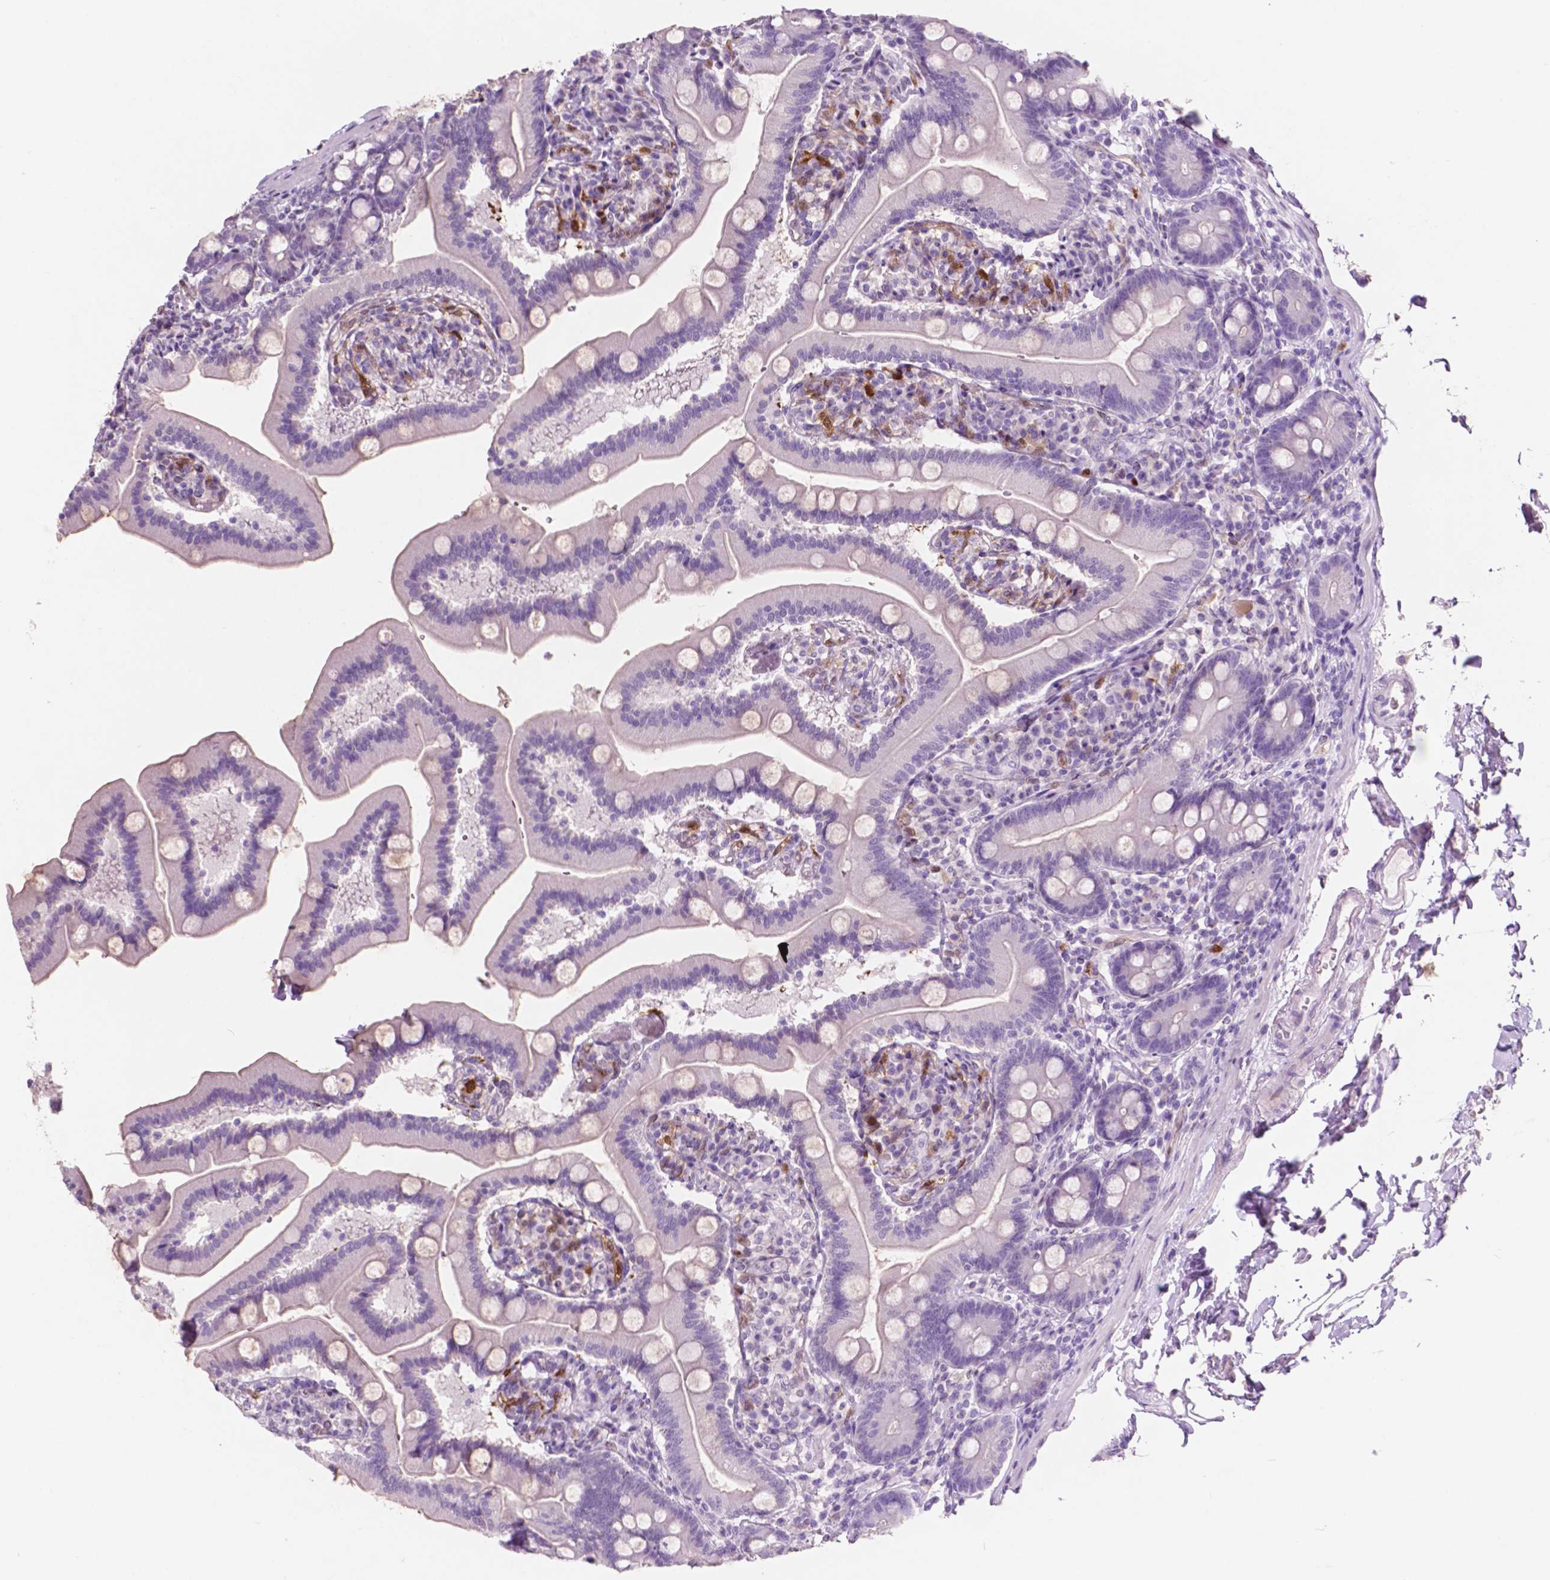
{"staining": {"intensity": "negative", "quantity": "none", "location": "none"}, "tissue": "duodenum", "cell_type": "Glandular cells", "image_type": "normal", "snomed": [{"axis": "morphology", "description": "Normal tissue, NOS"}, {"axis": "topography", "description": "Duodenum"}], "caption": "DAB (3,3'-diaminobenzidine) immunohistochemical staining of normal human duodenum demonstrates no significant expression in glandular cells. The staining is performed using DAB (3,3'-diaminobenzidine) brown chromogen with nuclei counter-stained in using hematoxylin.", "gene": "IDO1", "patient": {"sex": "female", "age": 67}}